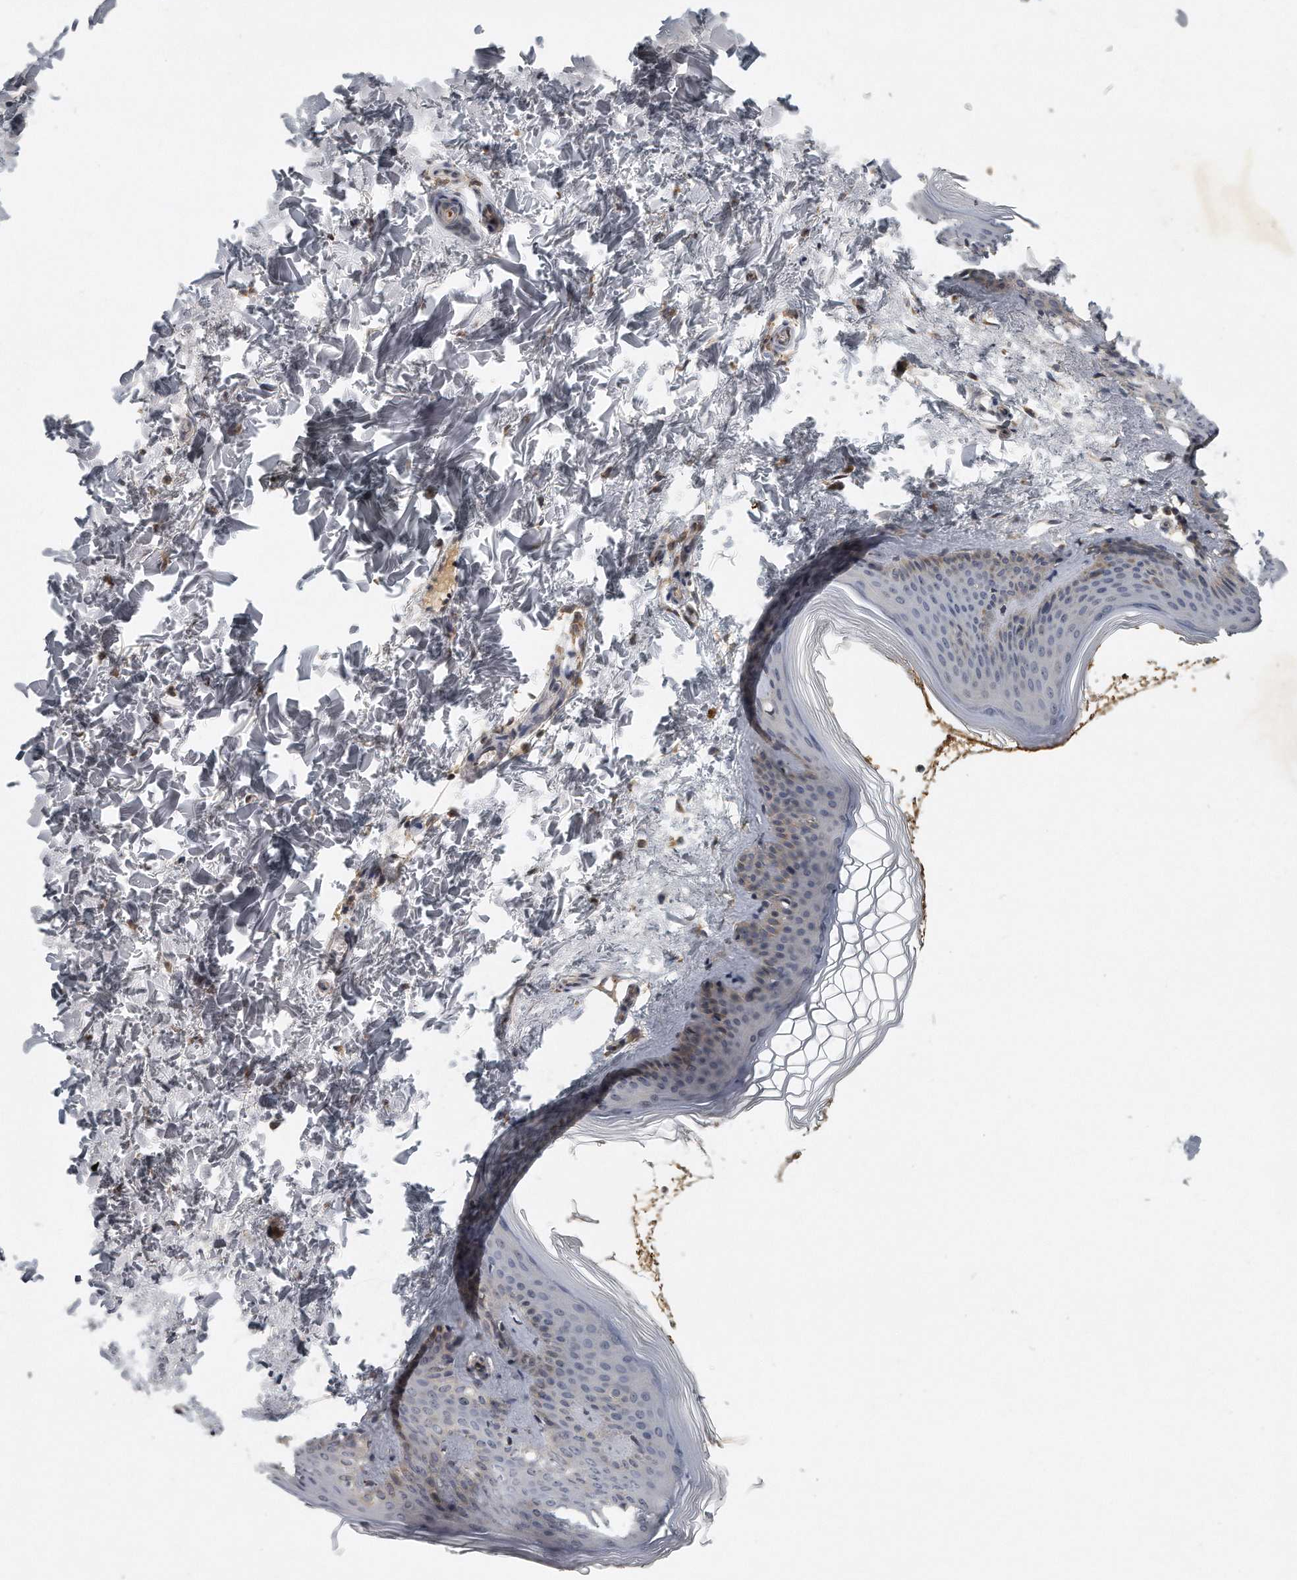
{"staining": {"intensity": "negative", "quantity": "none", "location": "none"}, "tissue": "skin", "cell_type": "Fibroblasts", "image_type": "normal", "snomed": [{"axis": "morphology", "description": "Normal tissue, NOS"}, {"axis": "topography", "description": "Skin"}], "caption": "The immunohistochemistry image has no significant positivity in fibroblasts of skin.", "gene": "TRAPPC14", "patient": {"sex": "female", "age": 27}}